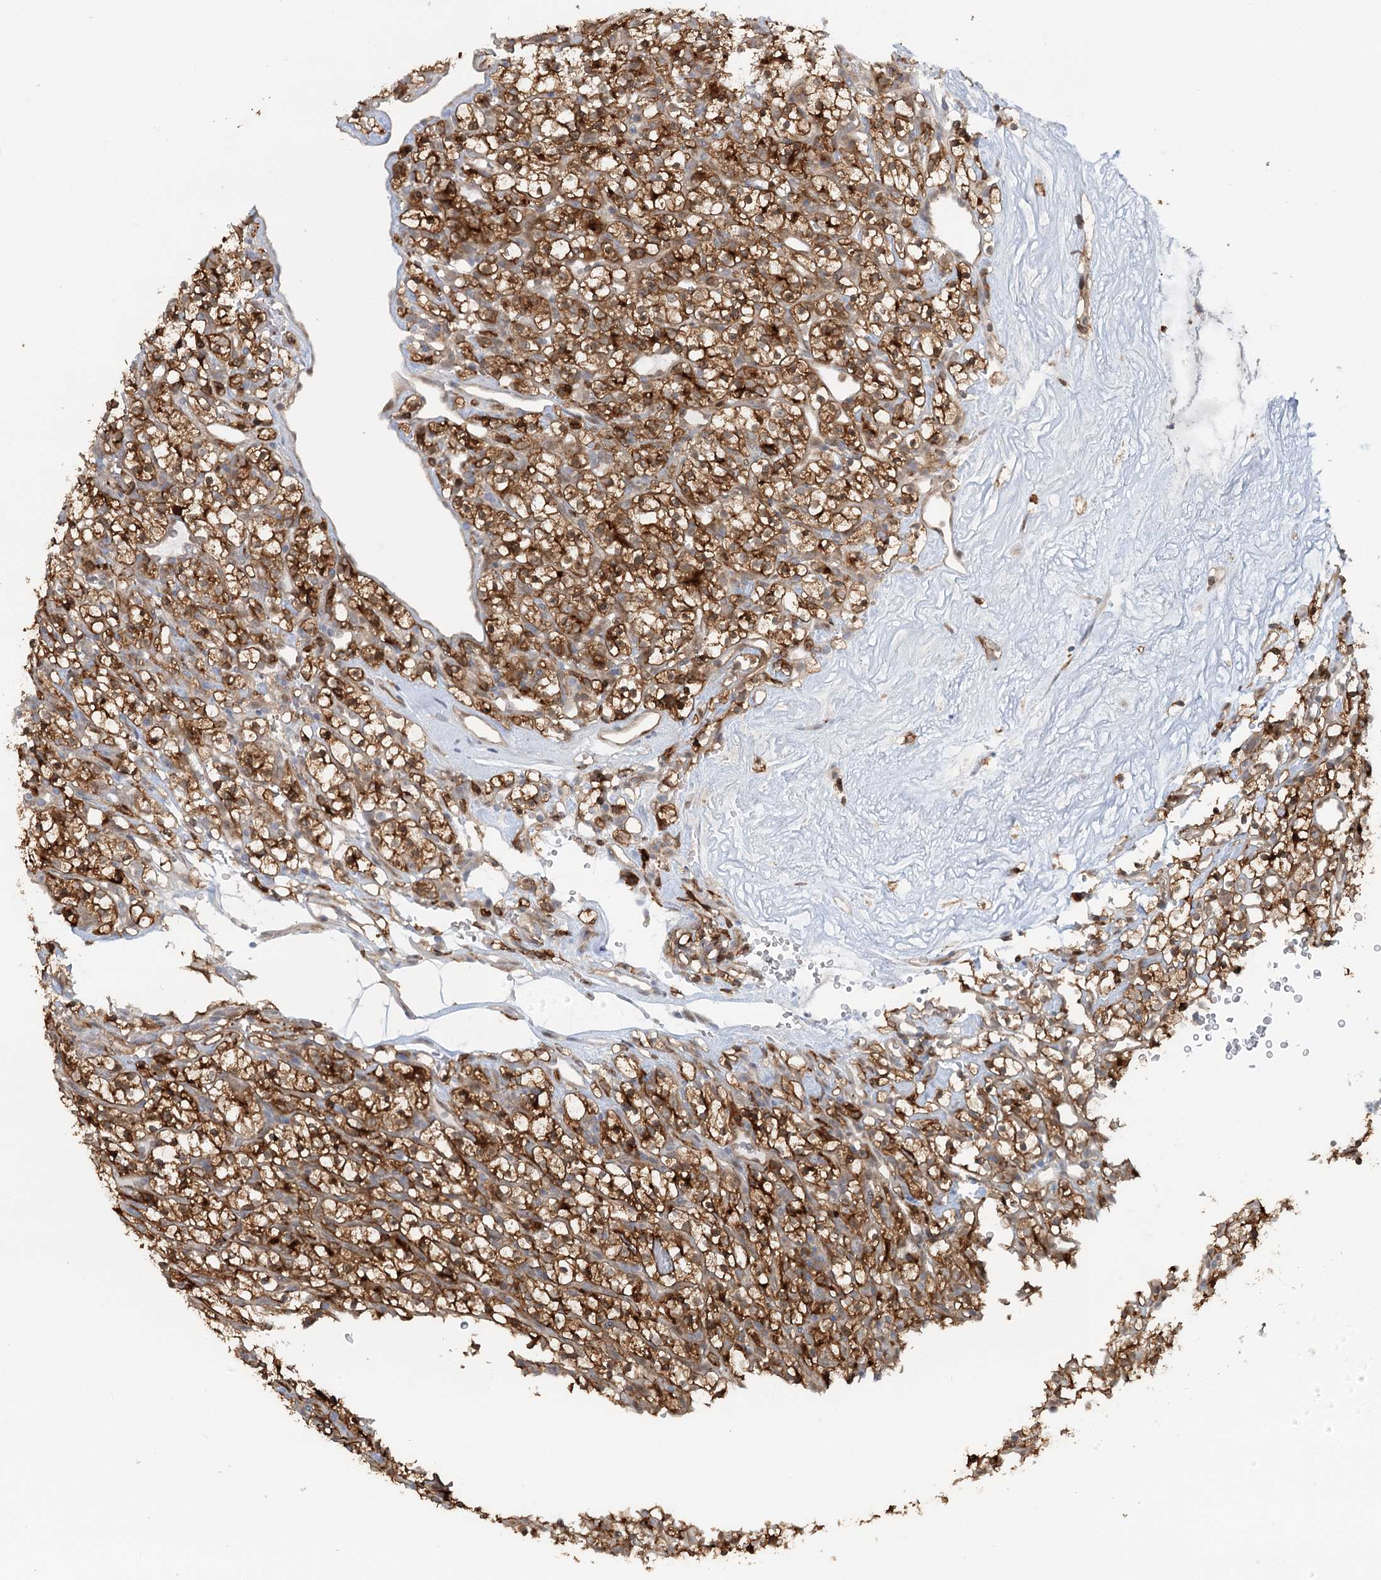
{"staining": {"intensity": "strong", "quantity": ">75%", "location": "cytoplasmic/membranous"}, "tissue": "renal cancer", "cell_type": "Tumor cells", "image_type": "cancer", "snomed": [{"axis": "morphology", "description": "Adenocarcinoma, NOS"}, {"axis": "topography", "description": "Kidney"}], "caption": "A high amount of strong cytoplasmic/membranous expression is seen in approximately >75% of tumor cells in renal adenocarcinoma tissue.", "gene": "GBE1", "patient": {"sex": "female", "age": 57}}